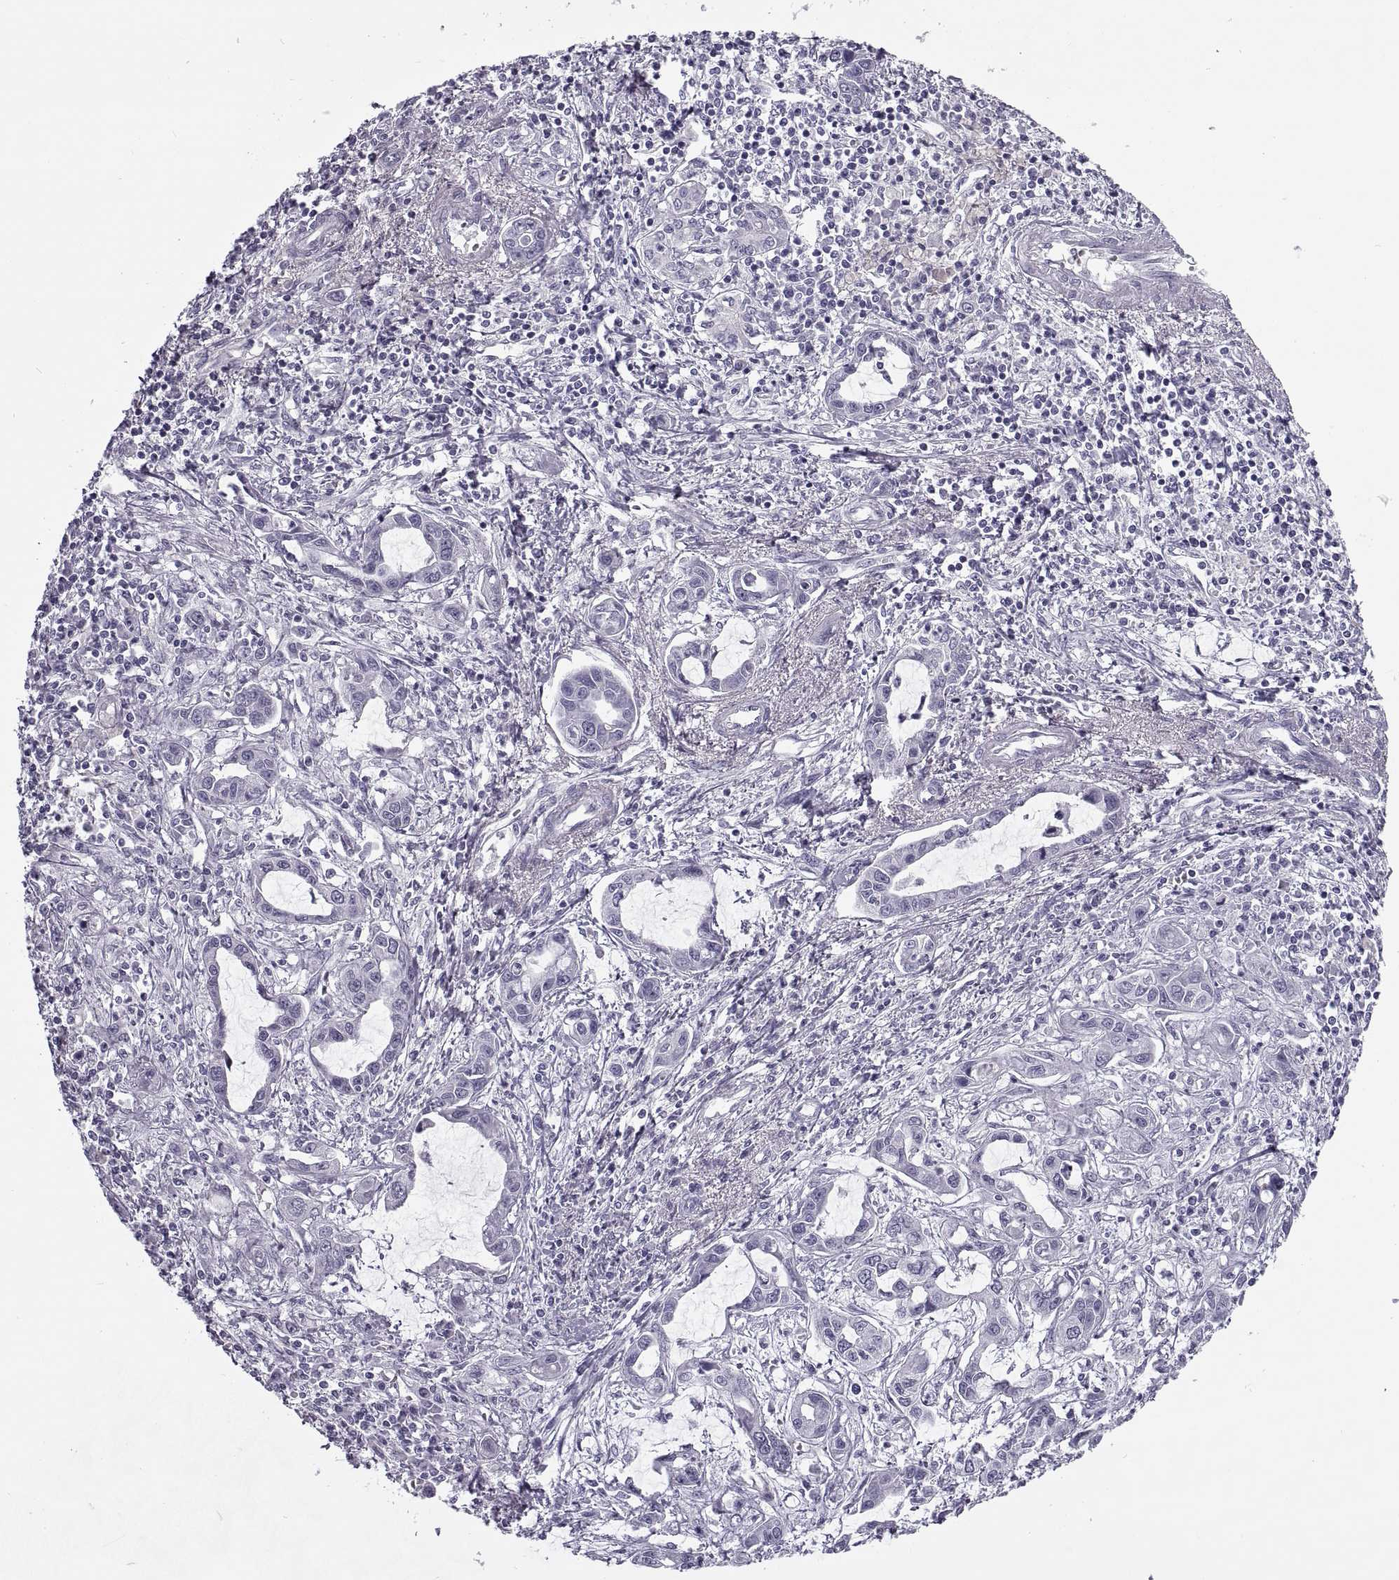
{"staining": {"intensity": "negative", "quantity": "none", "location": "none"}, "tissue": "liver cancer", "cell_type": "Tumor cells", "image_type": "cancer", "snomed": [{"axis": "morphology", "description": "Cholangiocarcinoma"}, {"axis": "topography", "description": "Liver"}], "caption": "IHC photomicrograph of neoplastic tissue: human cholangiocarcinoma (liver) stained with DAB exhibits no significant protein expression in tumor cells. (Brightfield microscopy of DAB IHC at high magnification).", "gene": "RLBP1", "patient": {"sex": "male", "age": 58}}